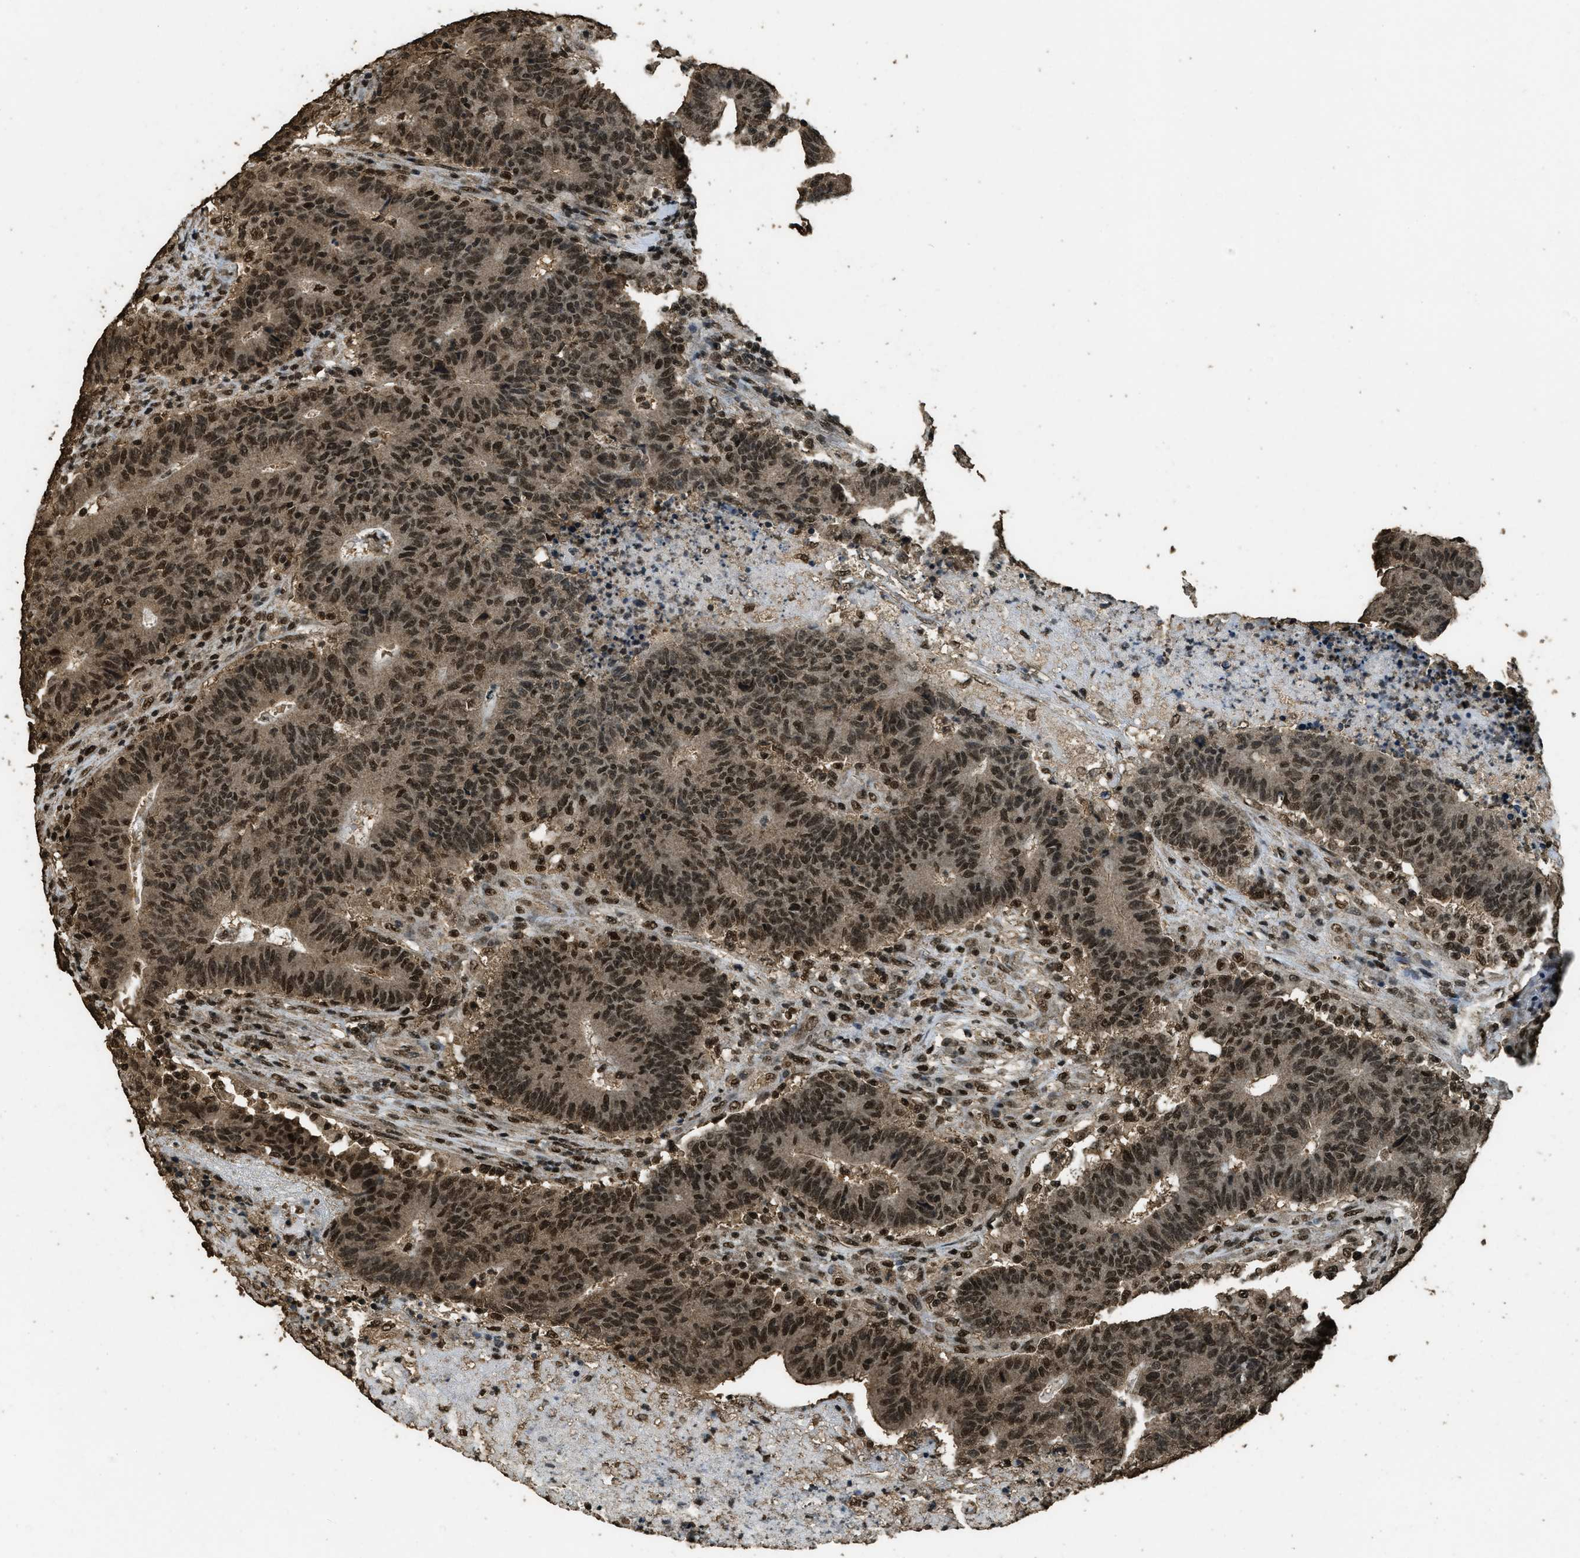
{"staining": {"intensity": "strong", "quantity": ">75%", "location": "nuclear"}, "tissue": "colorectal cancer", "cell_type": "Tumor cells", "image_type": "cancer", "snomed": [{"axis": "morphology", "description": "Normal tissue, NOS"}, {"axis": "morphology", "description": "Adenocarcinoma, NOS"}, {"axis": "topography", "description": "Colon"}], "caption": "Protein staining exhibits strong nuclear positivity in about >75% of tumor cells in colorectal cancer.", "gene": "MYB", "patient": {"sex": "female", "age": 75}}